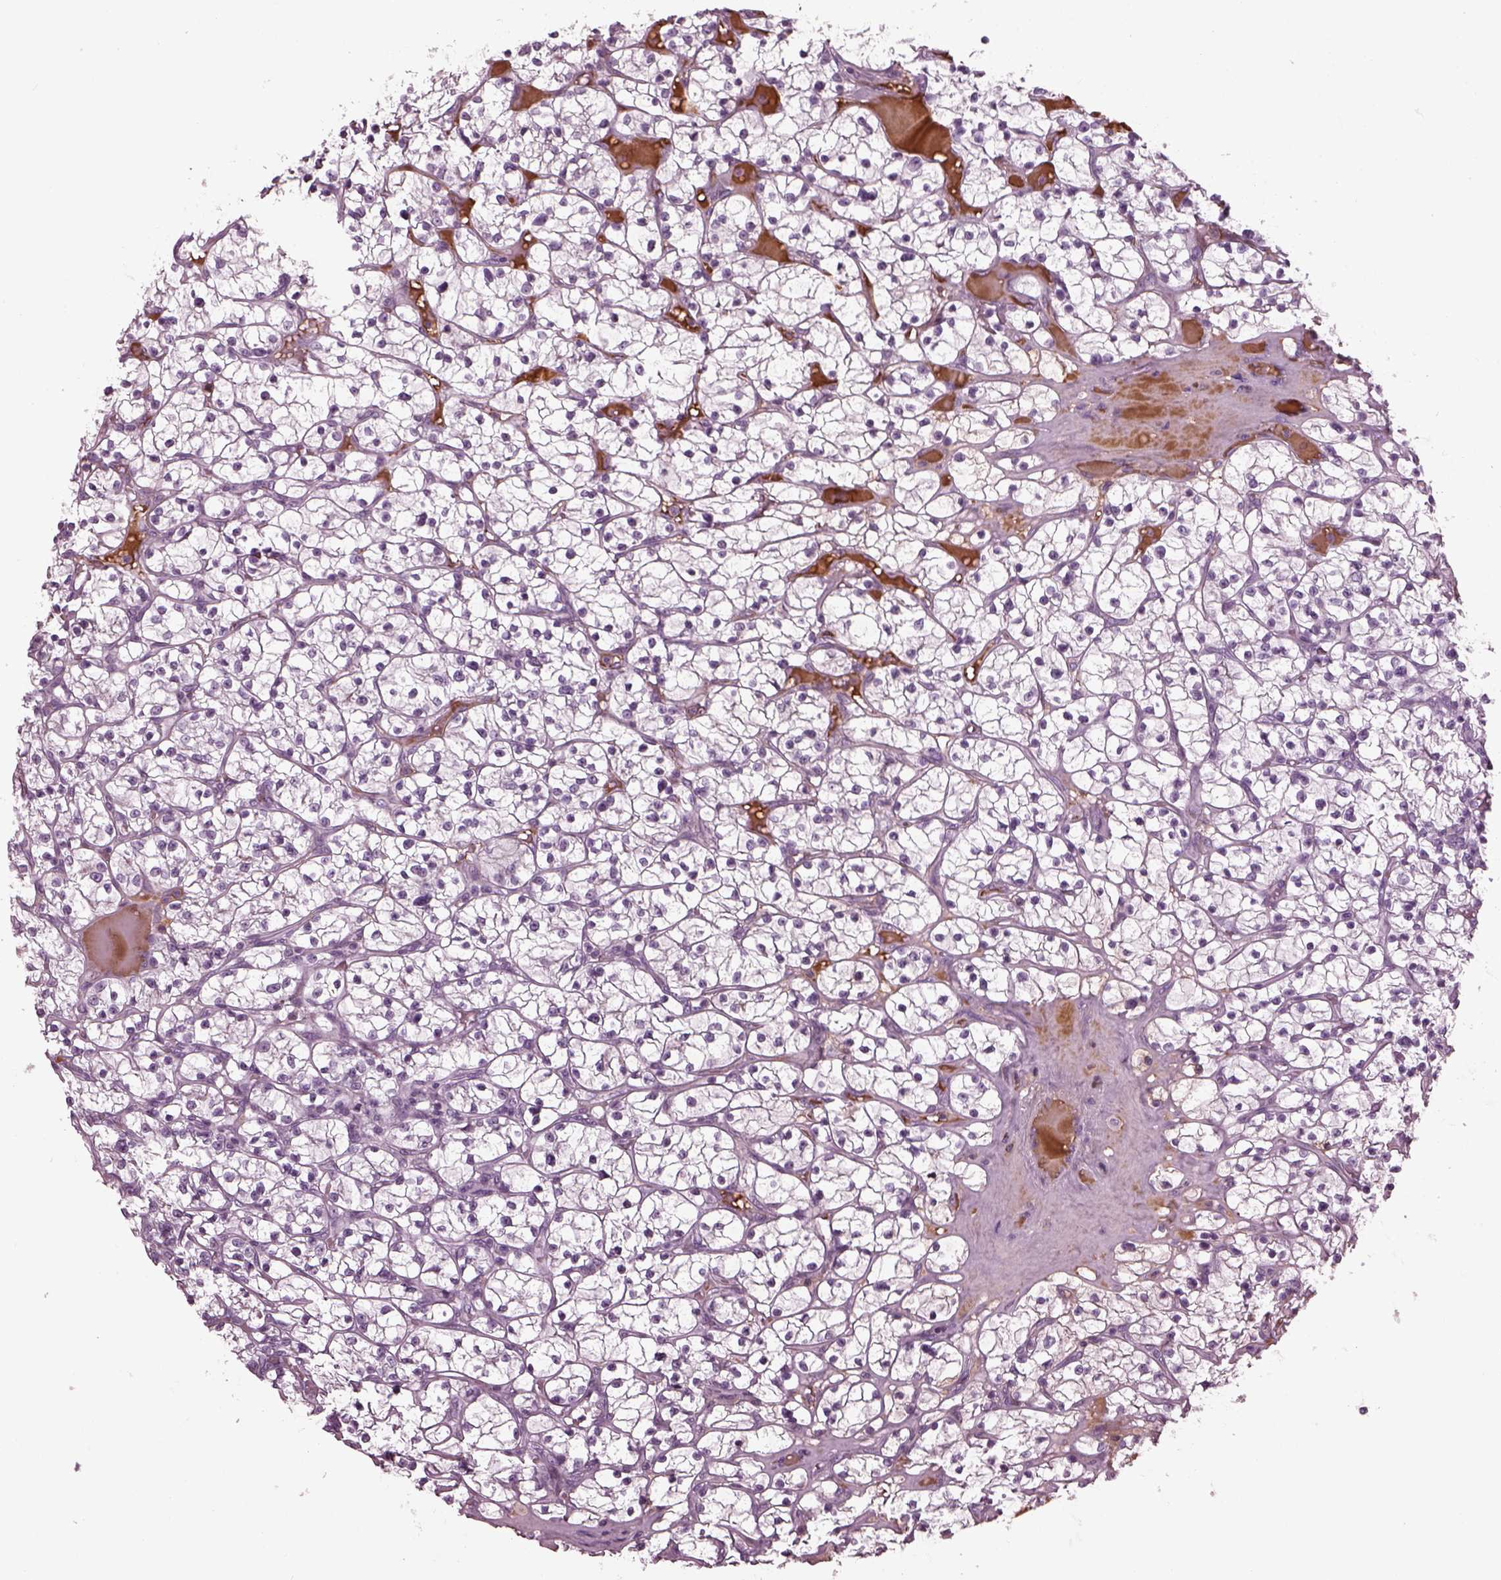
{"staining": {"intensity": "negative", "quantity": "none", "location": "none"}, "tissue": "renal cancer", "cell_type": "Tumor cells", "image_type": "cancer", "snomed": [{"axis": "morphology", "description": "Adenocarcinoma, NOS"}, {"axis": "topography", "description": "Kidney"}], "caption": "High magnification brightfield microscopy of renal cancer (adenocarcinoma) stained with DAB (brown) and counterstained with hematoxylin (blue): tumor cells show no significant staining. Brightfield microscopy of immunohistochemistry (IHC) stained with DAB (brown) and hematoxylin (blue), captured at high magnification.", "gene": "DPYSL5", "patient": {"sex": "female", "age": 64}}